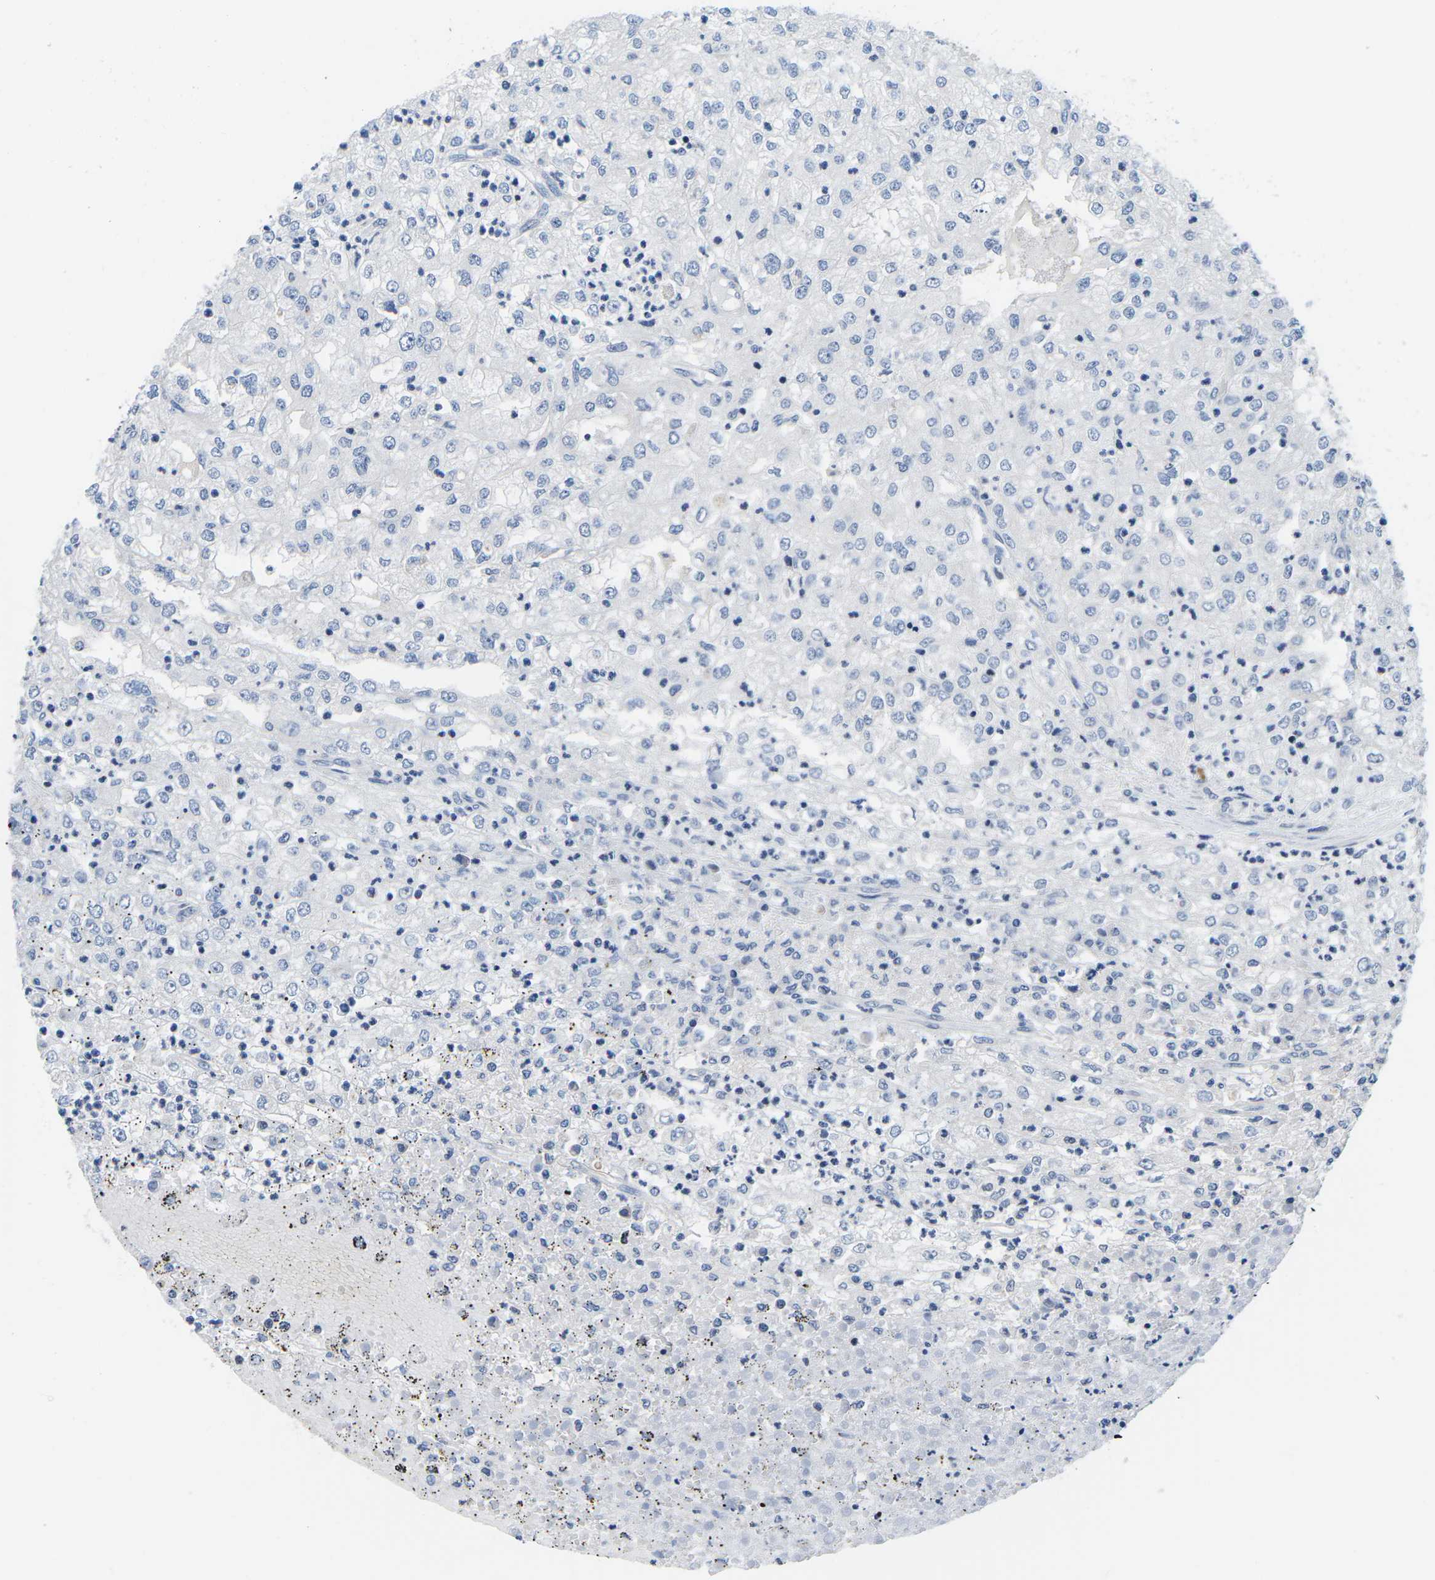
{"staining": {"intensity": "negative", "quantity": "none", "location": "none"}, "tissue": "renal cancer", "cell_type": "Tumor cells", "image_type": "cancer", "snomed": [{"axis": "morphology", "description": "Adenocarcinoma, NOS"}, {"axis": "topography", "description": "Kidney"}], "caption": "This is an immunohistochemistry (IHC) photomicrograph of renal cancer (adenocarcinoma). There is no staining in tumor cells.", "gene": "CDC73", "patient": {"sex": "female", "age": 54}}